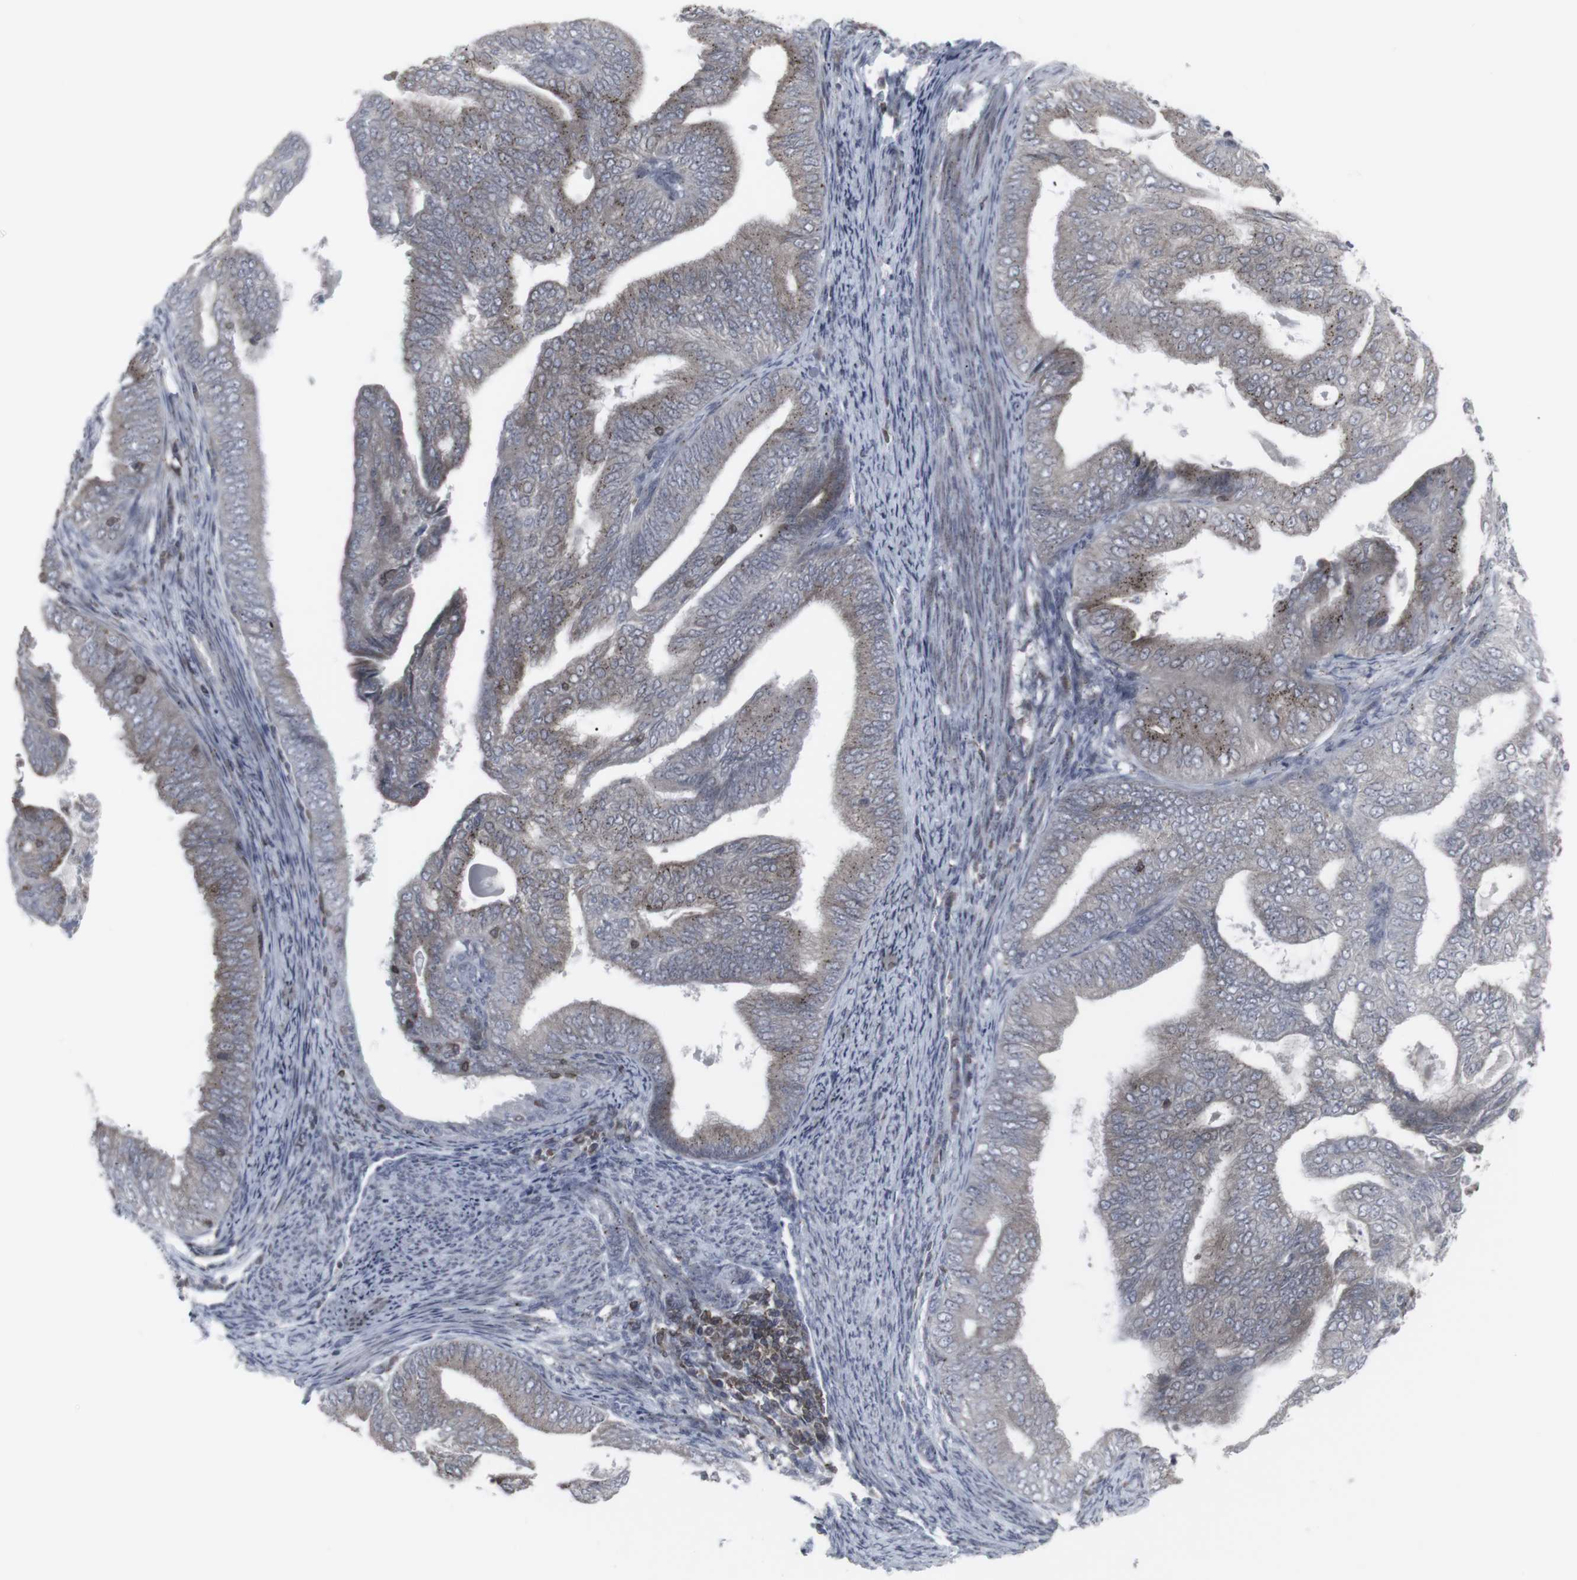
{"staining": {"intensity": "weak", "quantity": ">75%", "location": "cytoplasmic/membranous"}, "tissue": "endometrial cancer", "cell_type": "Tumor cells", "image_type": "cancer", "snomed": [{"axis": "morphology", "description": "Adenocarcinoma, NOS"}, {"axis": "topography", "description": "Endometrium"}], "caption": "Brown immunohistochemical staining in endometrial adenocarcinoma displays weak cytoplasmic/membranous positivity in approximately >75% of tumor cells. (Brightfield microscopy of DAB IHC at high magnification).", "gene": "APOBEC2", "patient": {"sex": "female", "age": 58}}